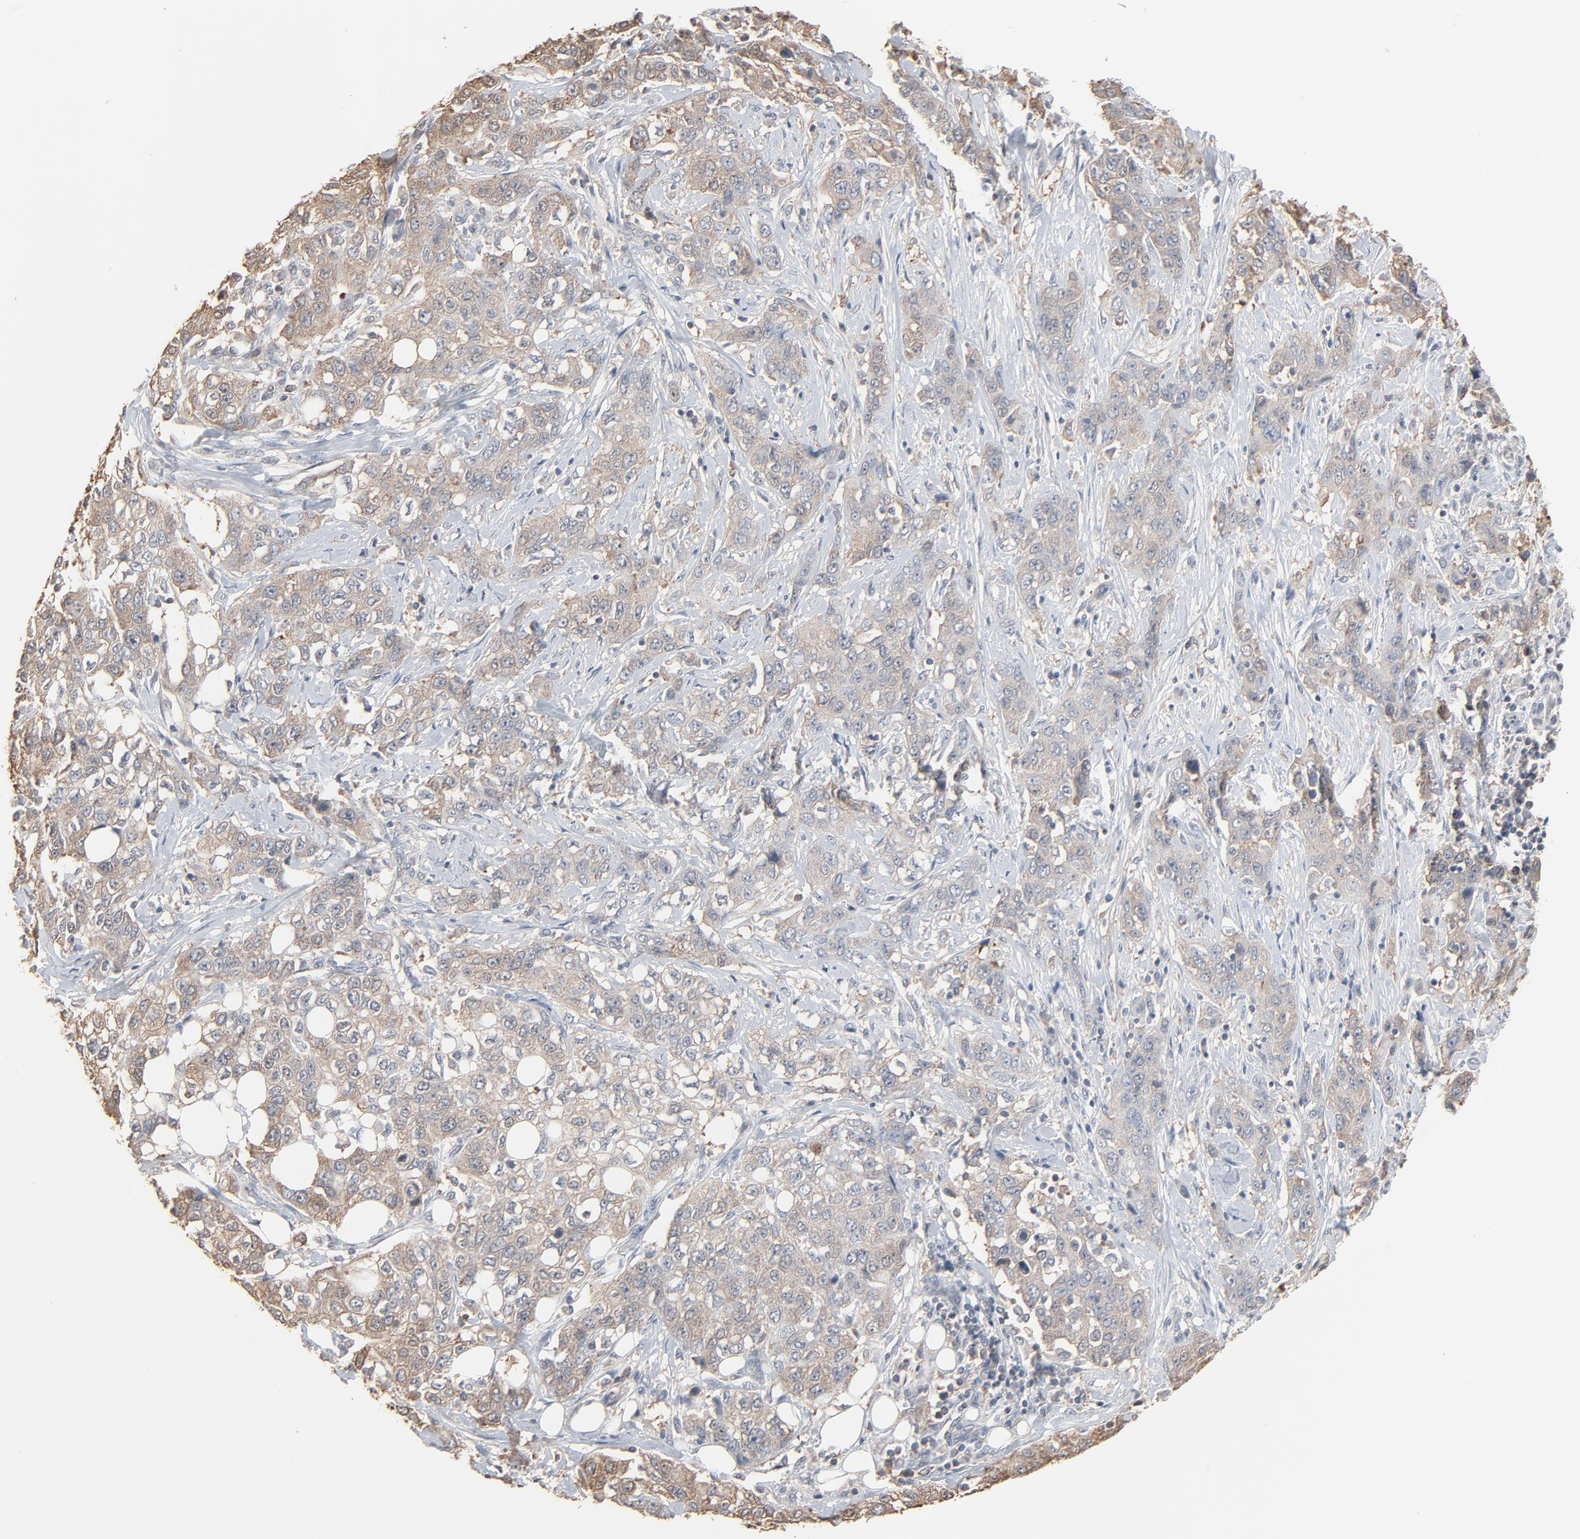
{"staining": {"intensity": "weak", "quantity": ">75%", "location": "cytoplasmic/membranous"}, "tissue": "stomach cancer", "cell_type": "Tumor cells", "image_type": "cancer", "snomed": [{"axis": "morphology", "description": "Adenocarcinoma, NOS"}, {"axis": "topography", "description": "Stomach"}], "caption": "Immunohistochemistry (IHC) of human stomach cancer exhibits low levels of weak cytoplasmic/membranous expression in approximately >75% of tumor cells.", "gene": "CCT5", "patient": {"sex": "male", "age": 48}}